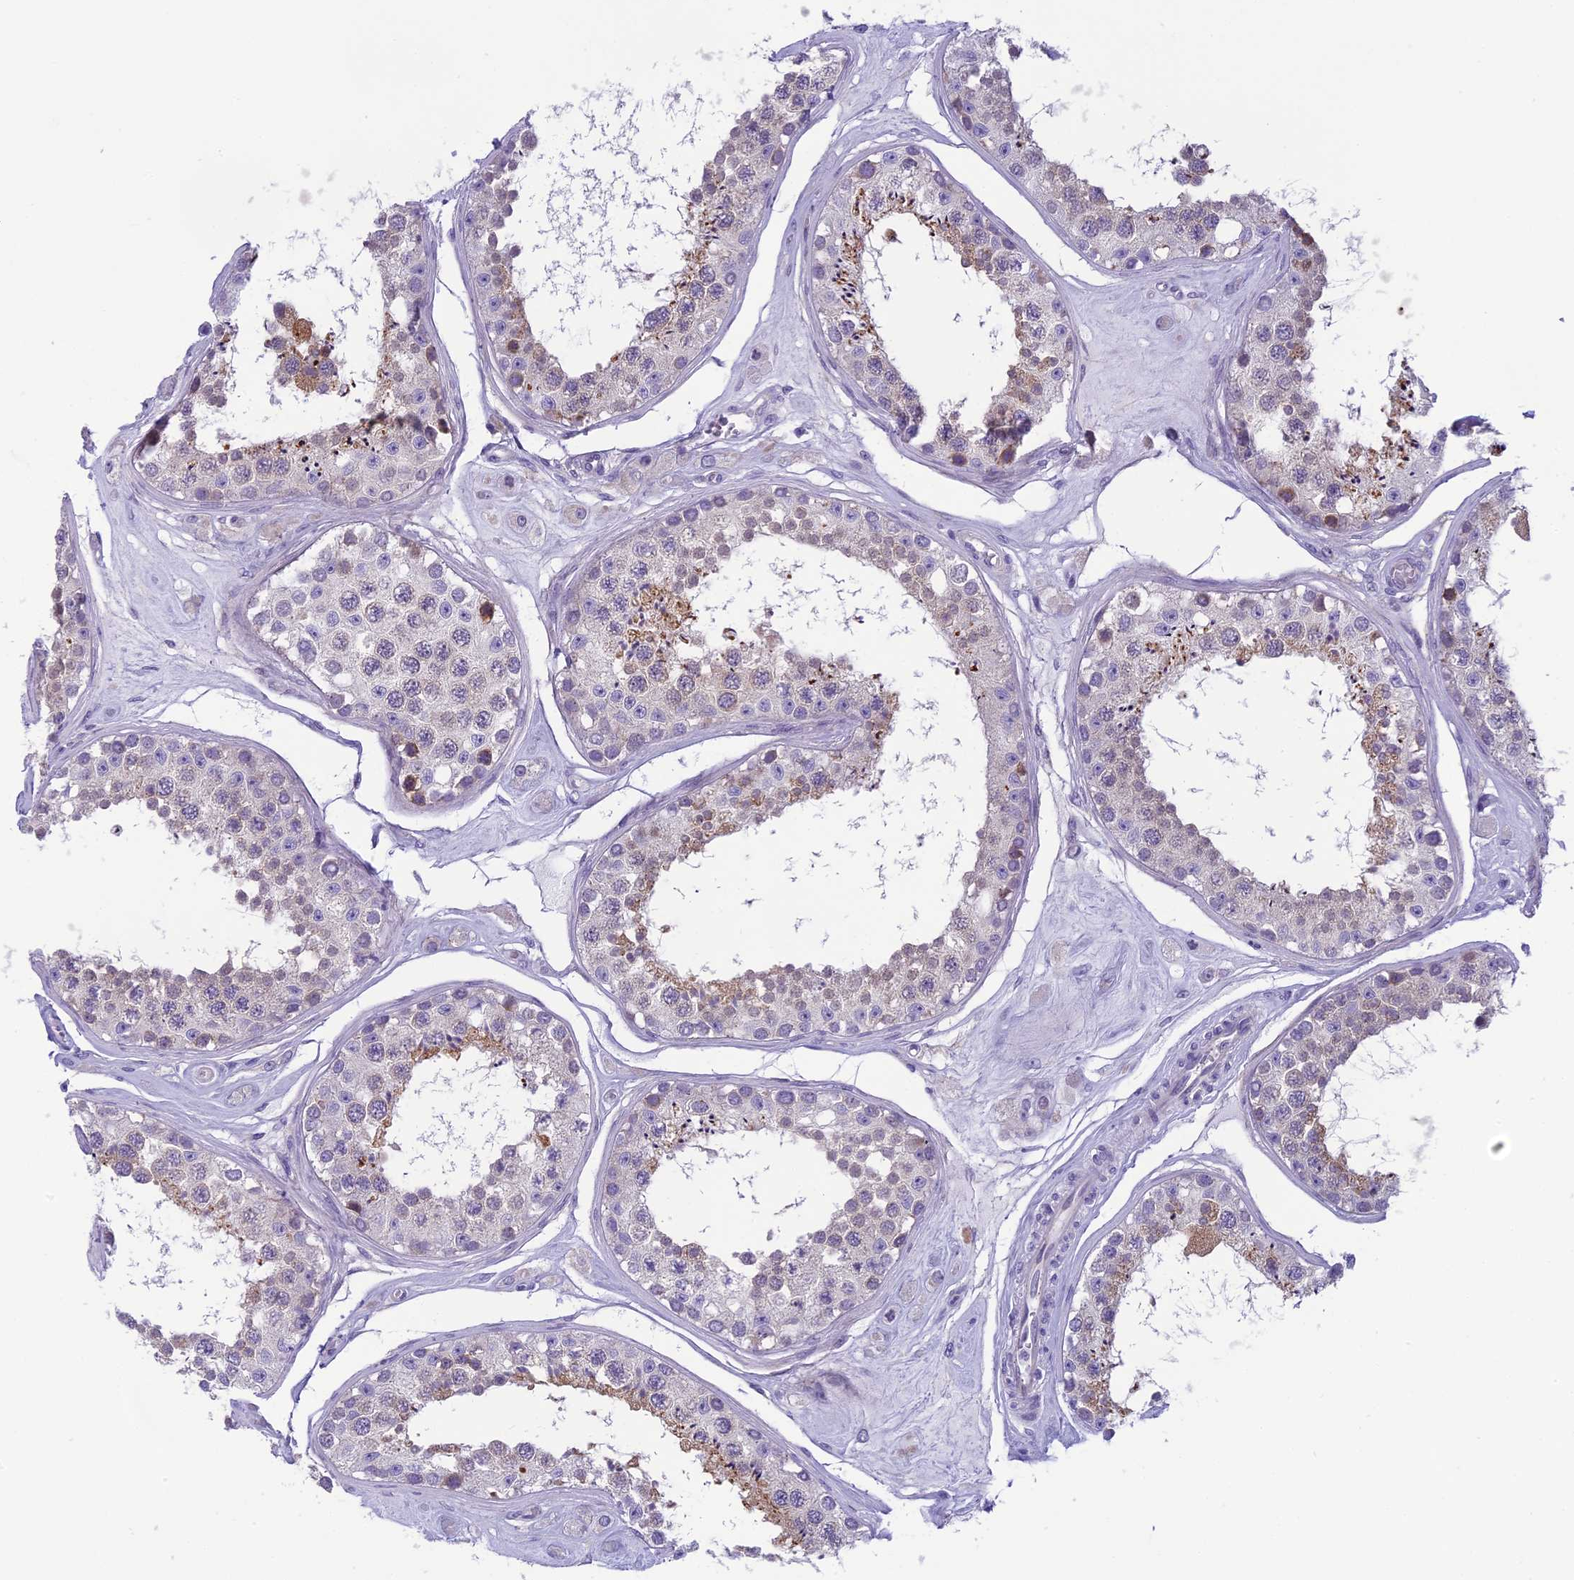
{"staining": {"intensity": "moderate", "quantity": "25%-75%", "location": "cytoplasmic/membranous"}, "tissue": "testis", "cell_type": "Cells in seminiferous ducts", "image_type": "normal", "snomed": [{"axis": "morphology", "description": "Normal tissue, NOS"}, {"axis": "topography", "description": "Testis"}], "caption": "Immunohistochemistry (IHC) (DAB (3,3'-diaminobenzidine)) staining of benign human testis reveals moderate cytoplasmic/membranous protein expression in about 25%-75% of cells in seminiferous ducts. (brown staining indicates protein expression, while blue staining denotes nuclei).", "gene": "ARHGEF37", "patient": {"sex": "male", "age": 25}}